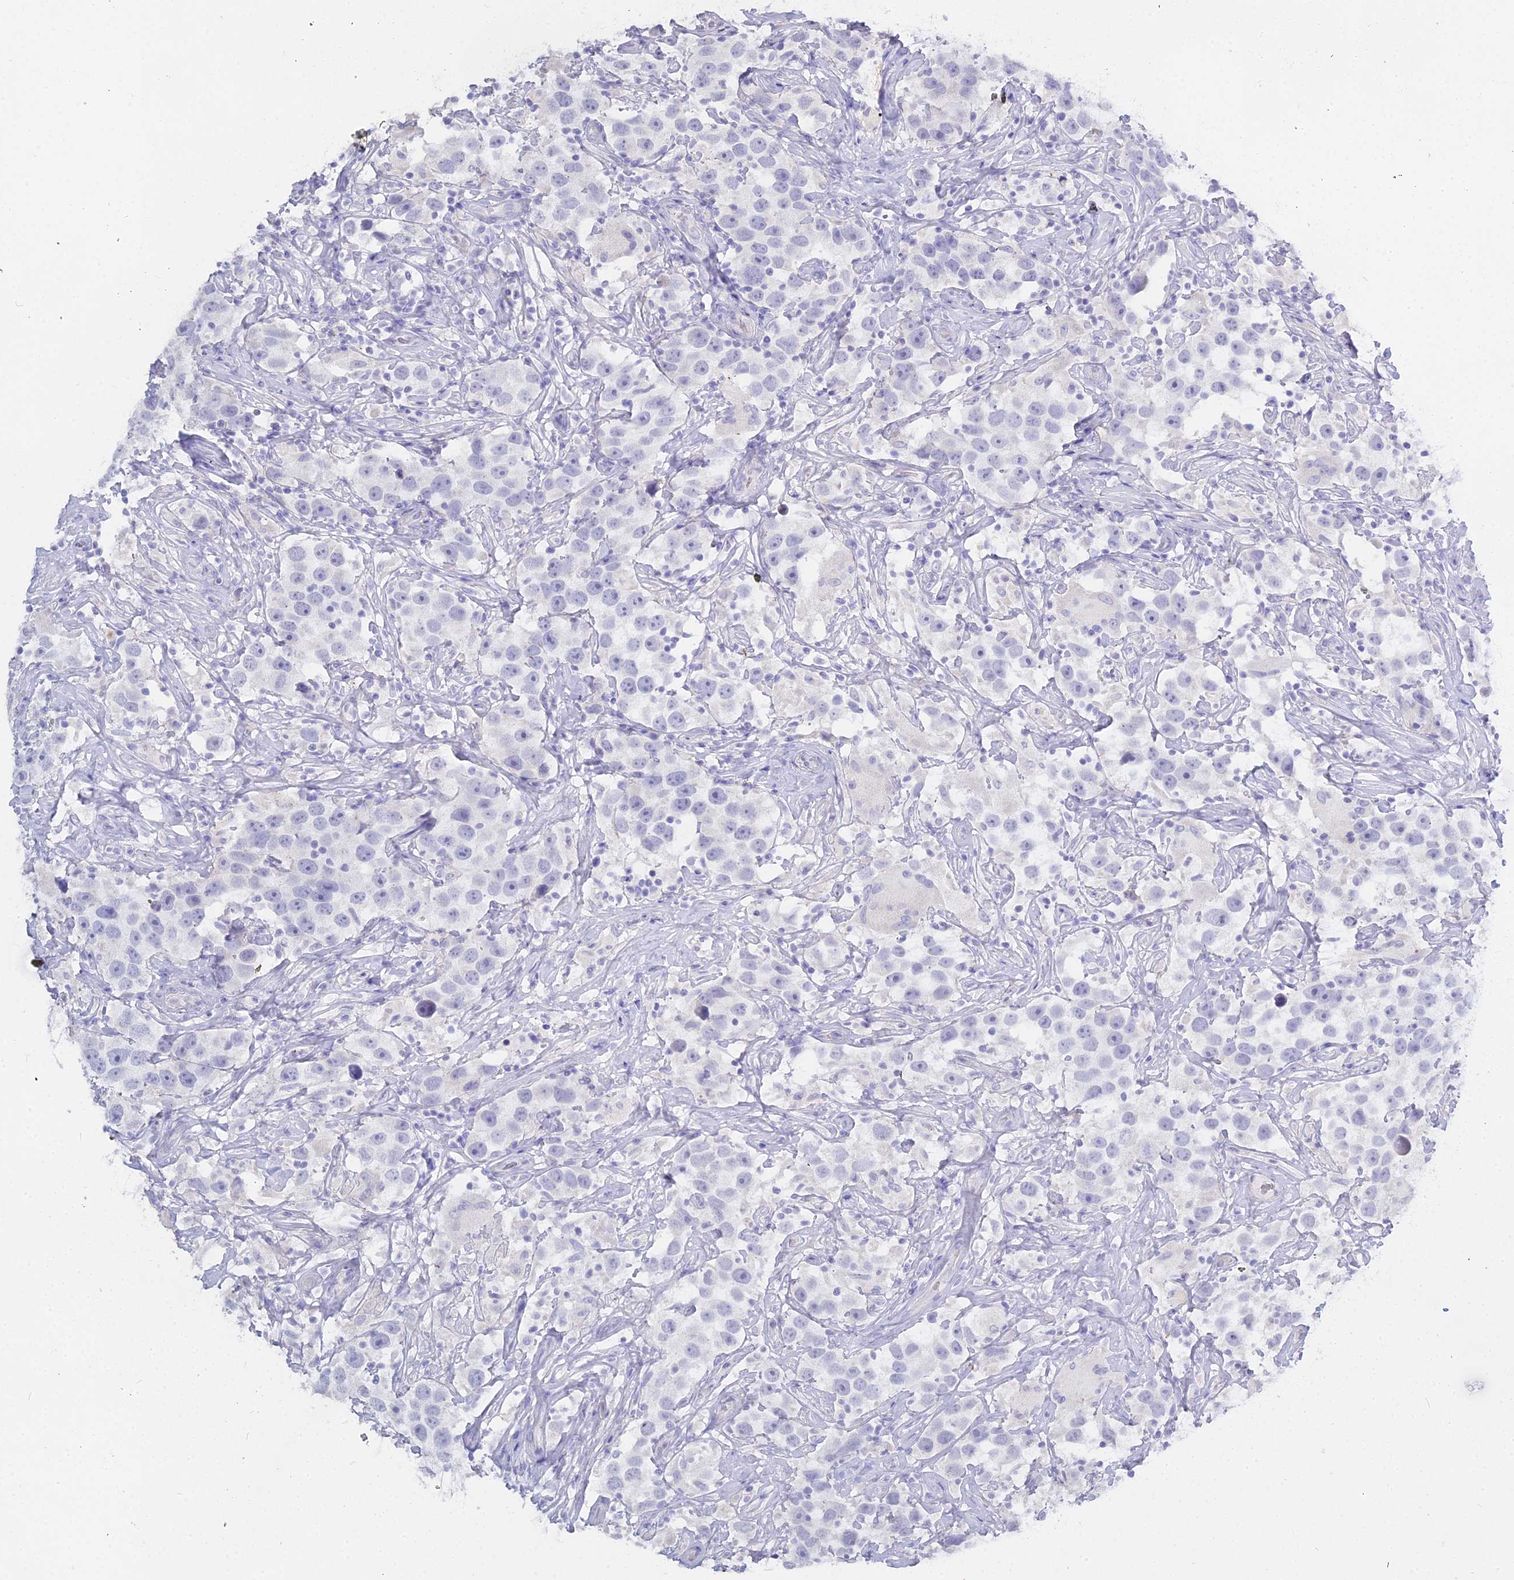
{"staining": {"intensity": "negative", "quantity": "none", "location": "none"}, "tissue": "testis cancer", "cell_type": "Tumor cells", "image_type": "cancer", "snomed": [{"axis": "morphology", "description": "Seminoma, NOS"}, {"axis": "topography", "description": "Testis"}], "caption": "A histopathology image of human testis cancer (seminoma) is negative for staining in tumor cells.", "gene": "S100A7", "patient": {"sex": "male", "age": 49}}